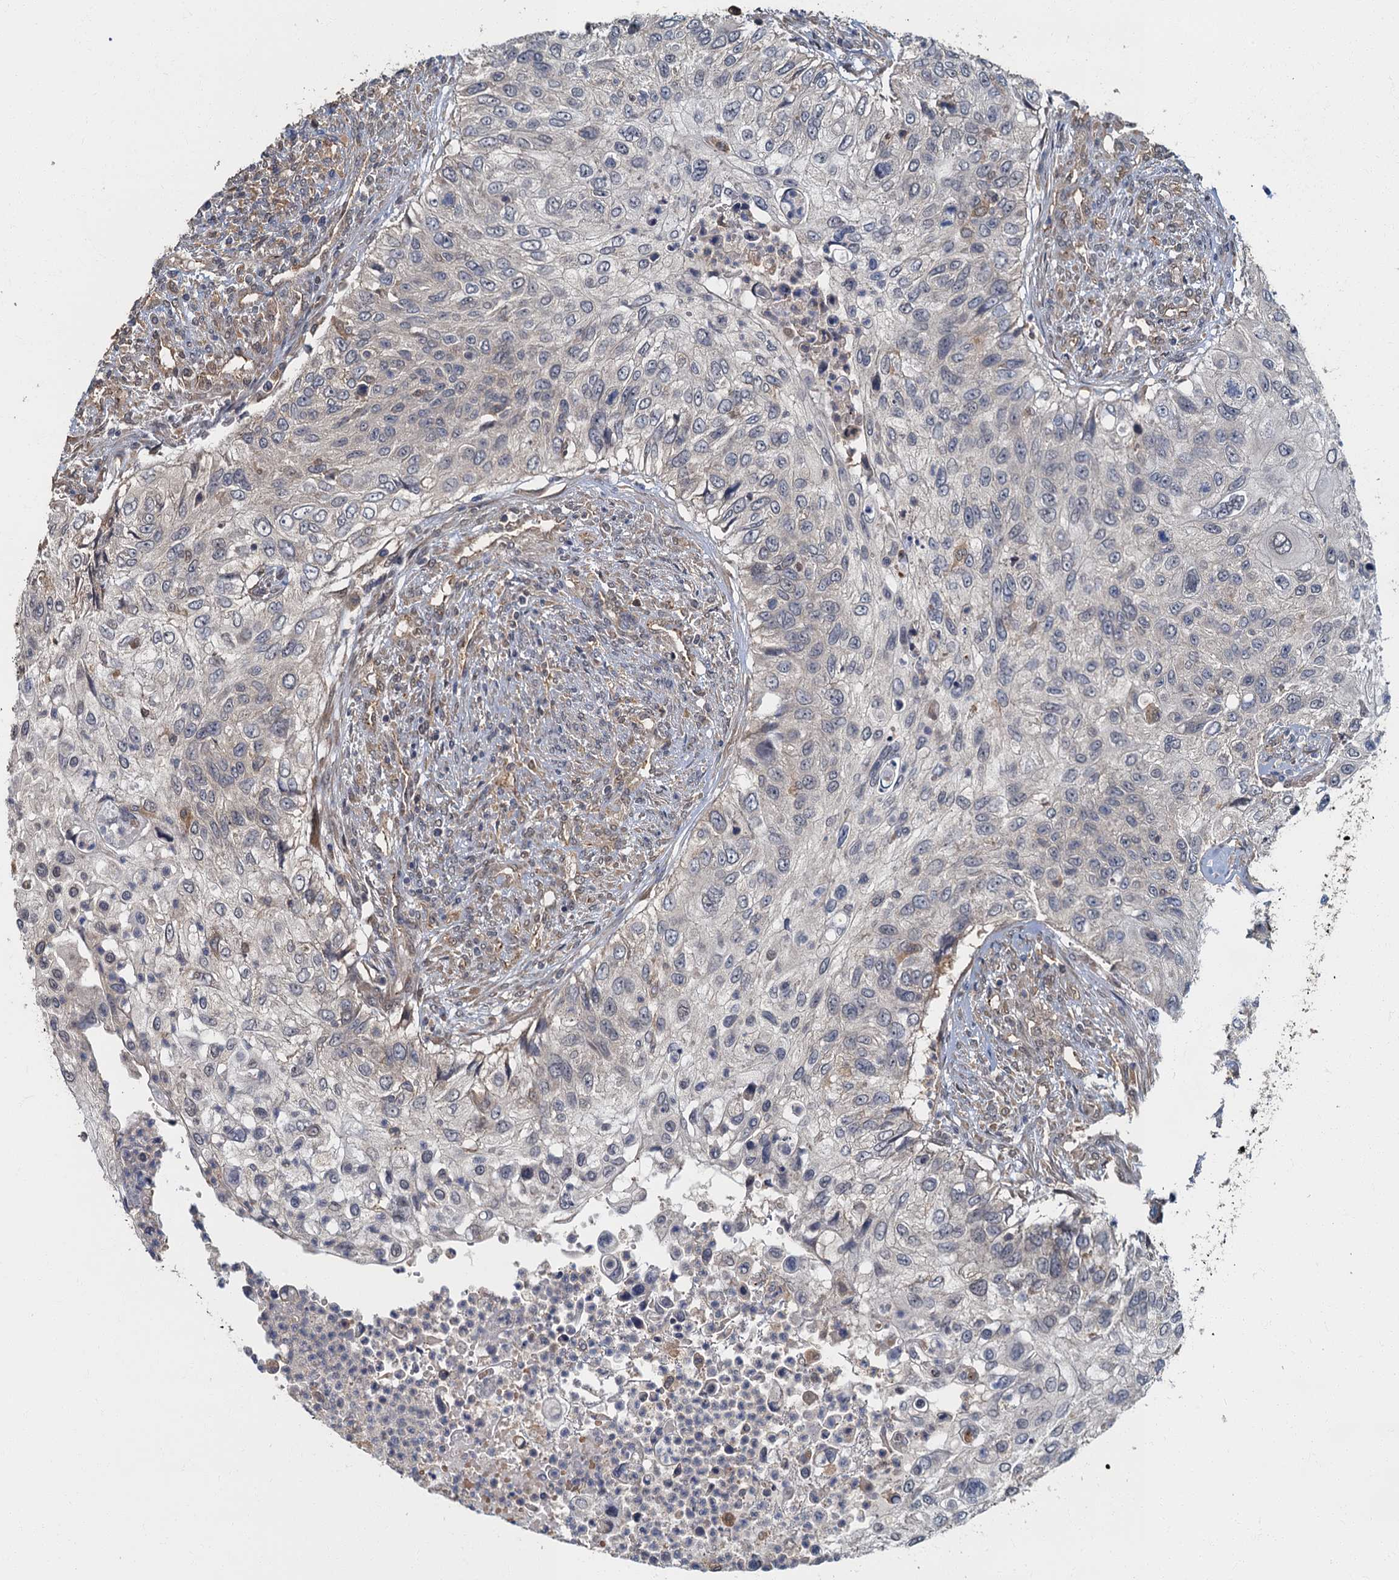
{"staining": {"intensity": "negative", "quantity": "none", "location": "none"}, "tissue": "urothelial cancer", "cell_type": "Tumor cells", "image_type": "cancer", "snomed": [{"axis": "morphology", "description": "Urothelial carcinoma, High grade"}, {"axis": "topography", "description": "Urinary bladder"}], "caption": "Immunohistochemical staining of human urothelial carcinoma (high-grade) shows no significant staining in tumor cells. Brightfield microscopy of IHC stained with DAB (brown) and hematoxylin (blue), captured at high magnification.", "gene": "TBCK", "patient": {"sex": "female", "age": 60}}